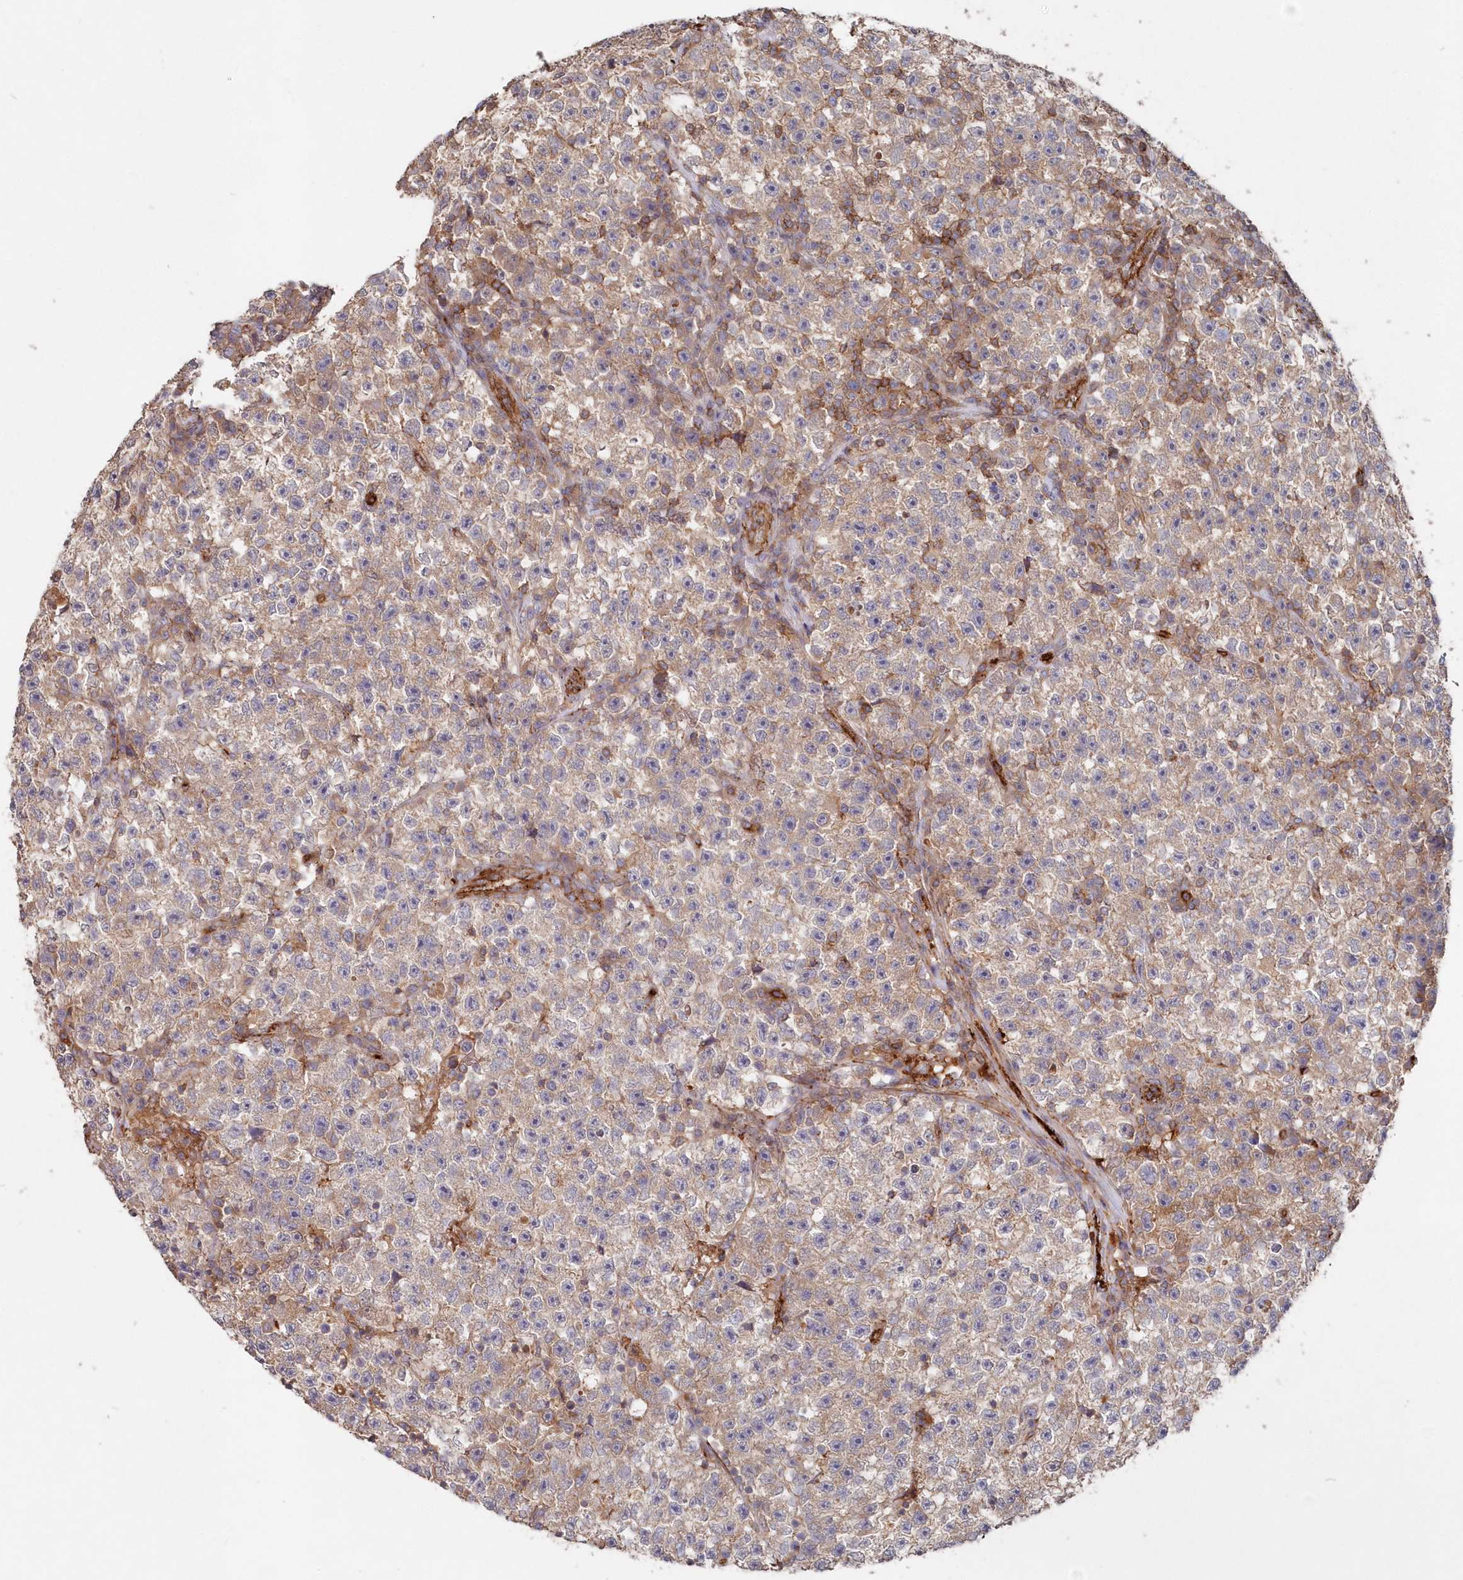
{"staining": {"intensity": "weak", "quantity": "<25%", "location": "cytoplasmic/membranous"}, "tissue": "testis cancer", "cell_type": "Tumor cells", "image_type": "cancer", "snomed": [{"axis": "morphology", "description": "Seminoma, NOS"}, {"axis": "topography", "description": "Testis"}], "caption": "Immunohistochemical staining of testis cancer shows no significant positivity in tumor cells.", "gene": "ABHD14B", "patient": {"sex": "male", "age": 22}}